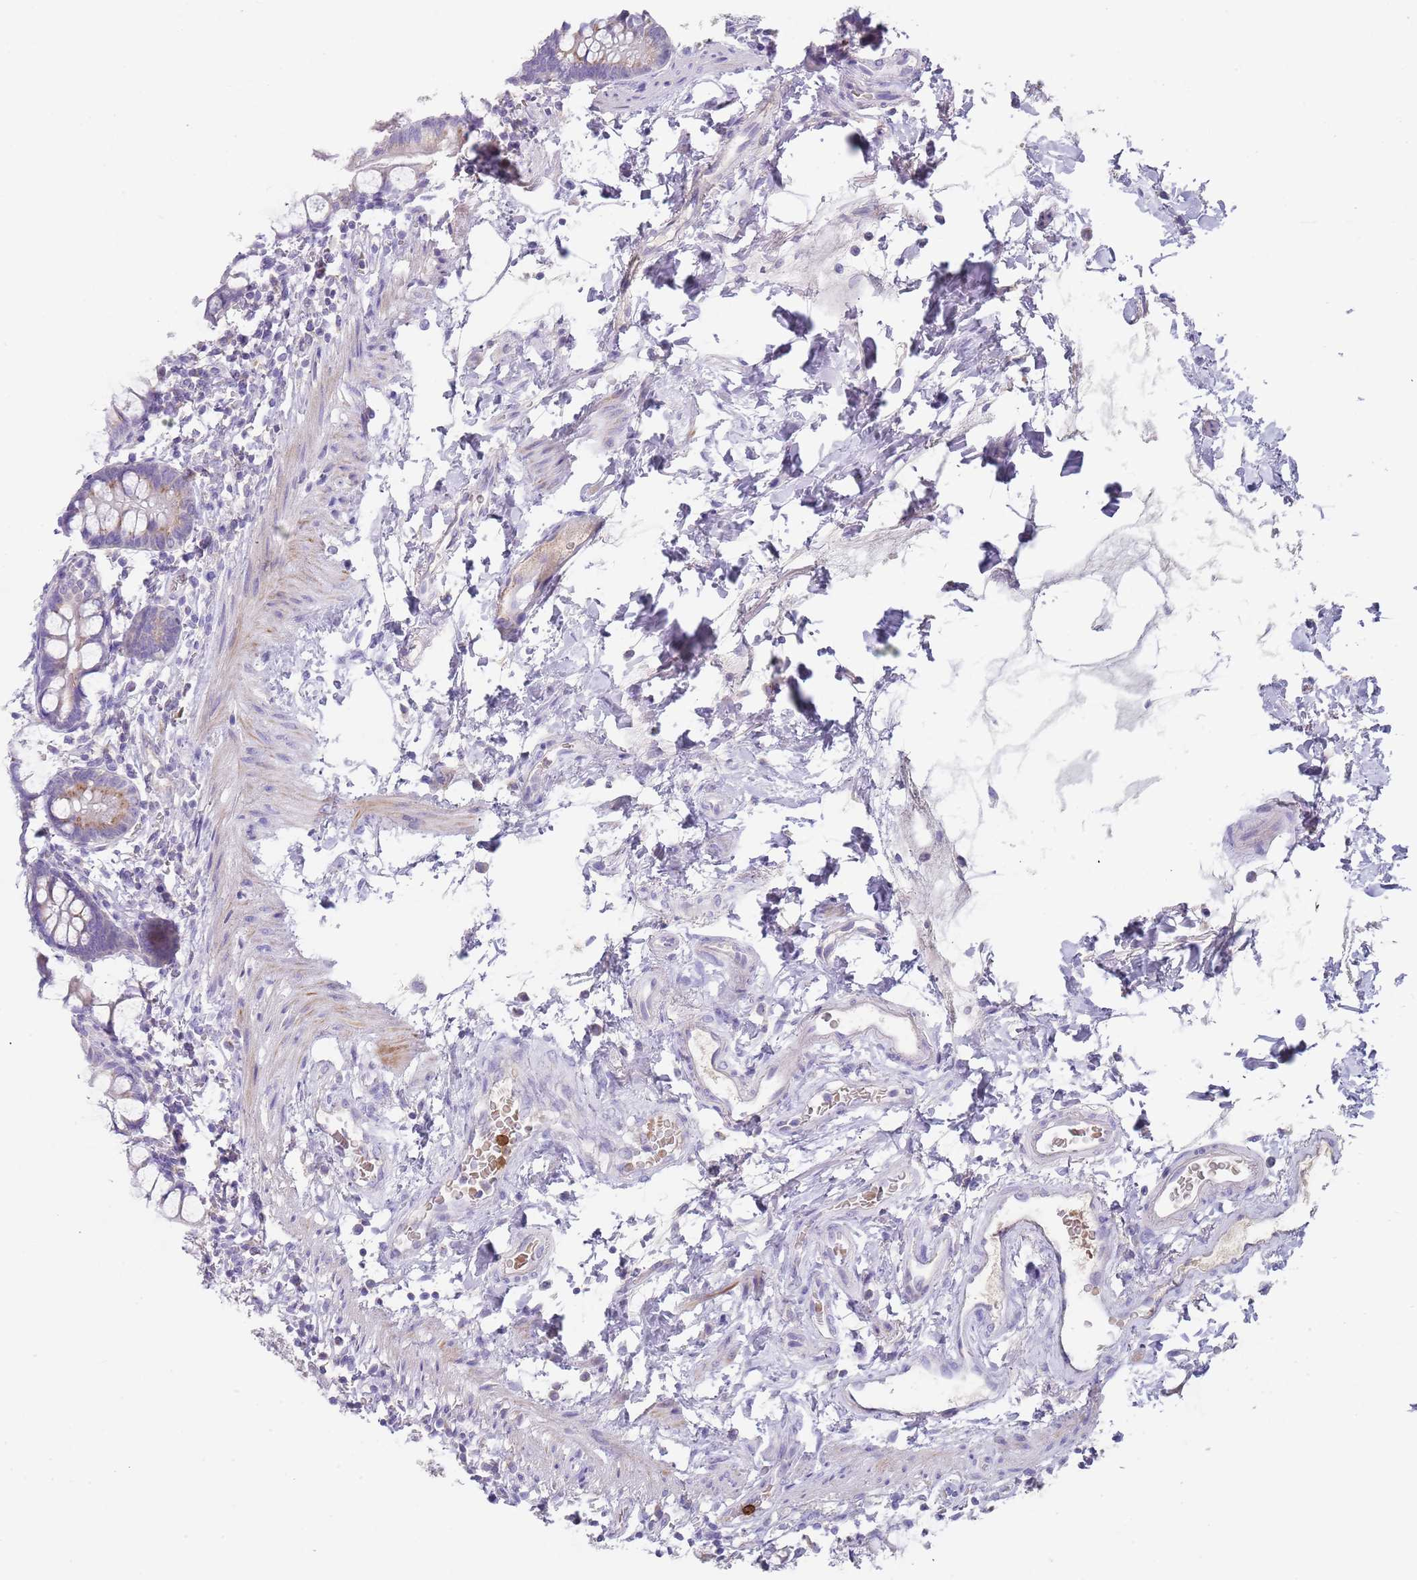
{"staining": {"intensity": "weak", "quantity": "<25%", "location": "cytoplasmic/membranous"}, "tissue": "small intestine", "cell_type": "Glandular cells", "image_type": "normal", "snomed": [{"axis": "morphology", "description": "Normal tissue, NOS"}, {"axis": "topography", "description": "Small intestine"}], "caption": "High power microscopy micrograph of an immunohistochemistry (IHC) histopathology image of benign small intestine, revealing no significant positivity in glandular cells.", "gene": "TMEM251", "patient": {"sex": "female", "age": 84}}